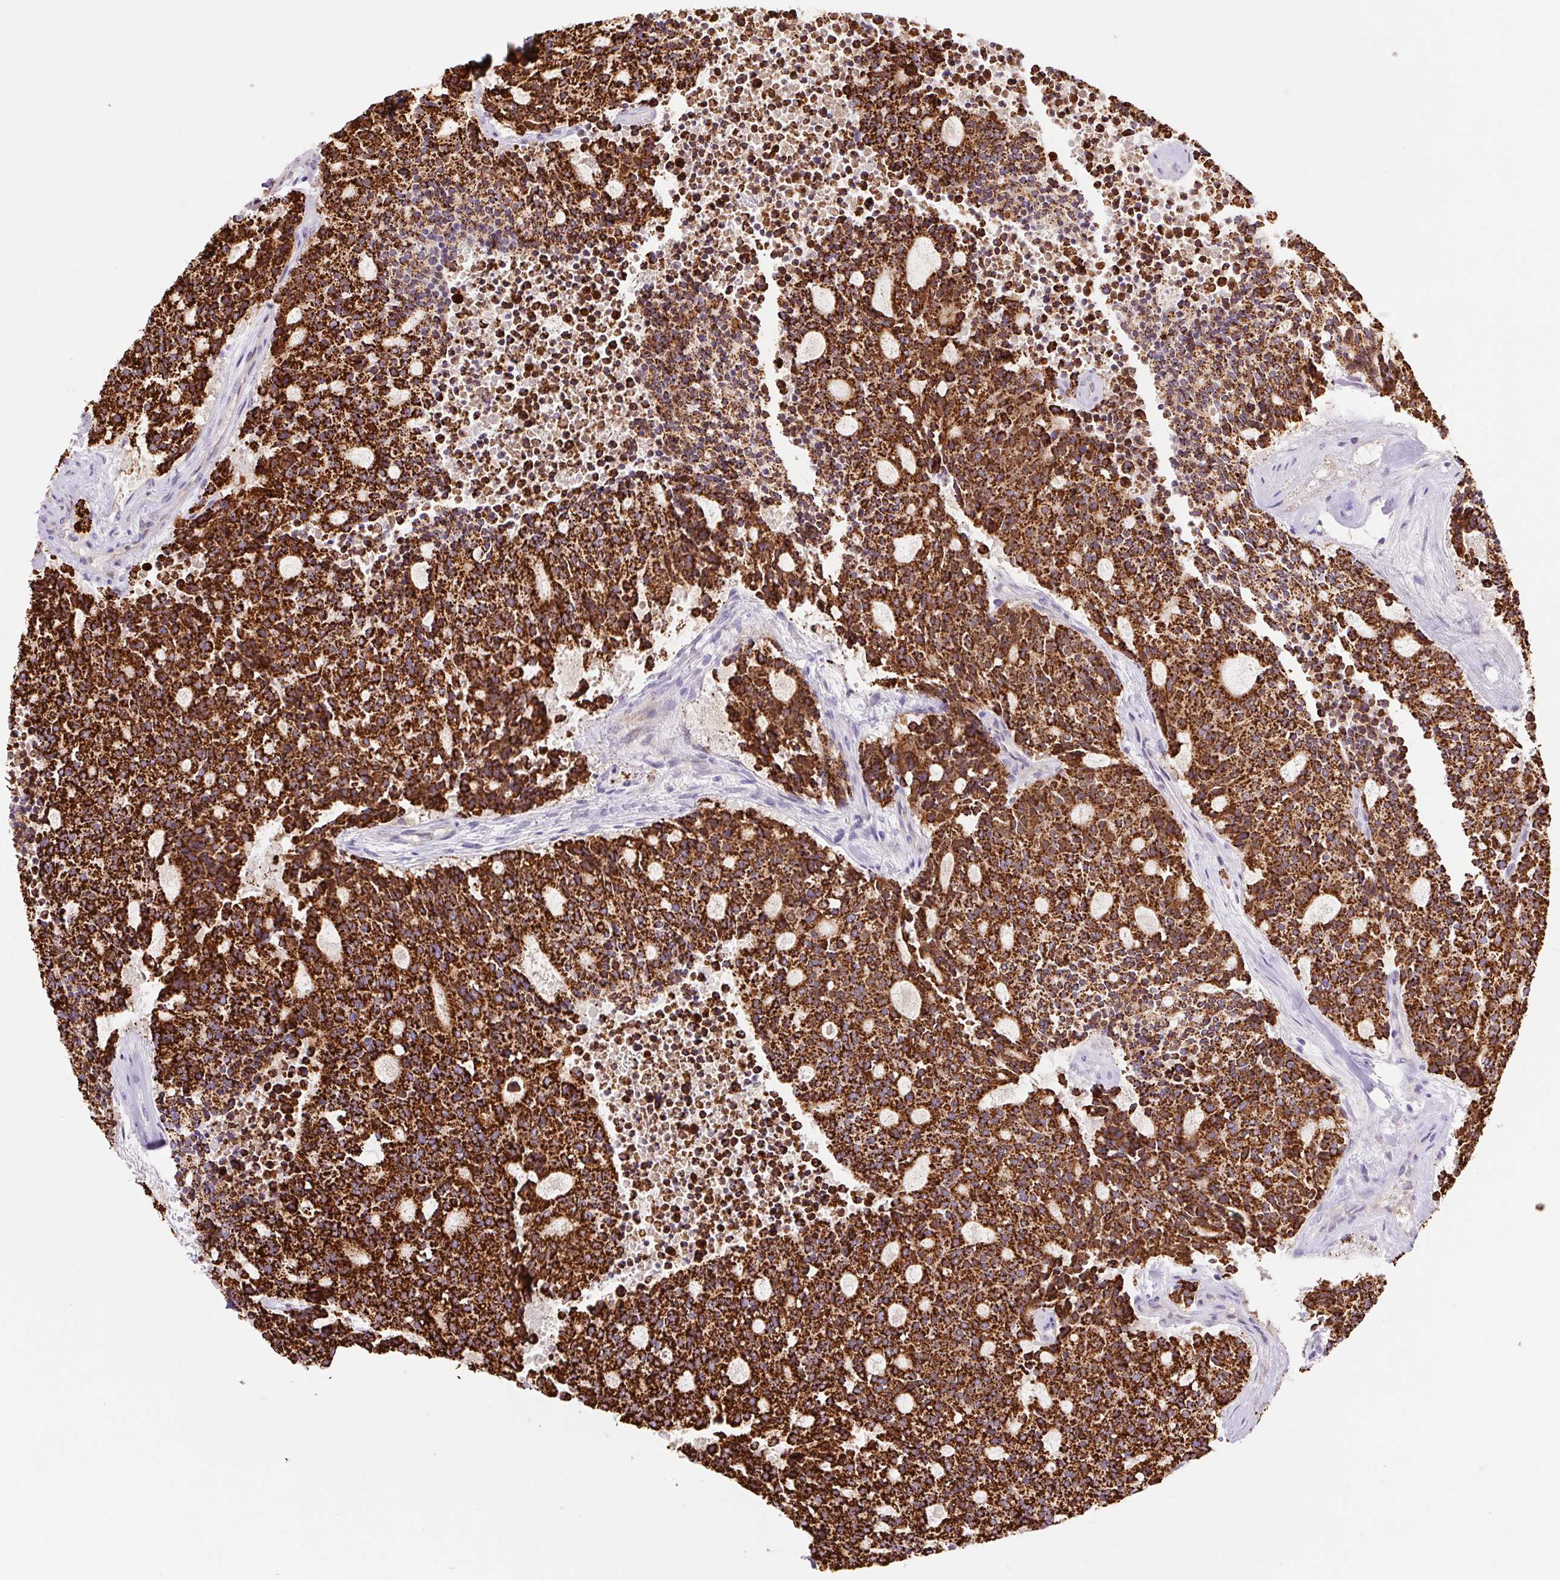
{"staining": {"intensity": "strong", "quantity": ">75%", "location": "cytoplasmic/membranous"}, "tissue": "carcinoid", "cell_type": "Tumor cells", "image_type": "cancer", "snomed": [{"axis": "morphology", "description": "Carcinoid, malignant, NOS"}, {"axis": "topography", "description": "Pancreas"}], "caption": "Immunohistochemical staining of human carcinoid (malignant) shows high levels of strong cytoplasmic/membranous staining in approximately >75% of tumor cells.", "gene": "GOSR2", "patient": {"sex": "female", "age": 54}}